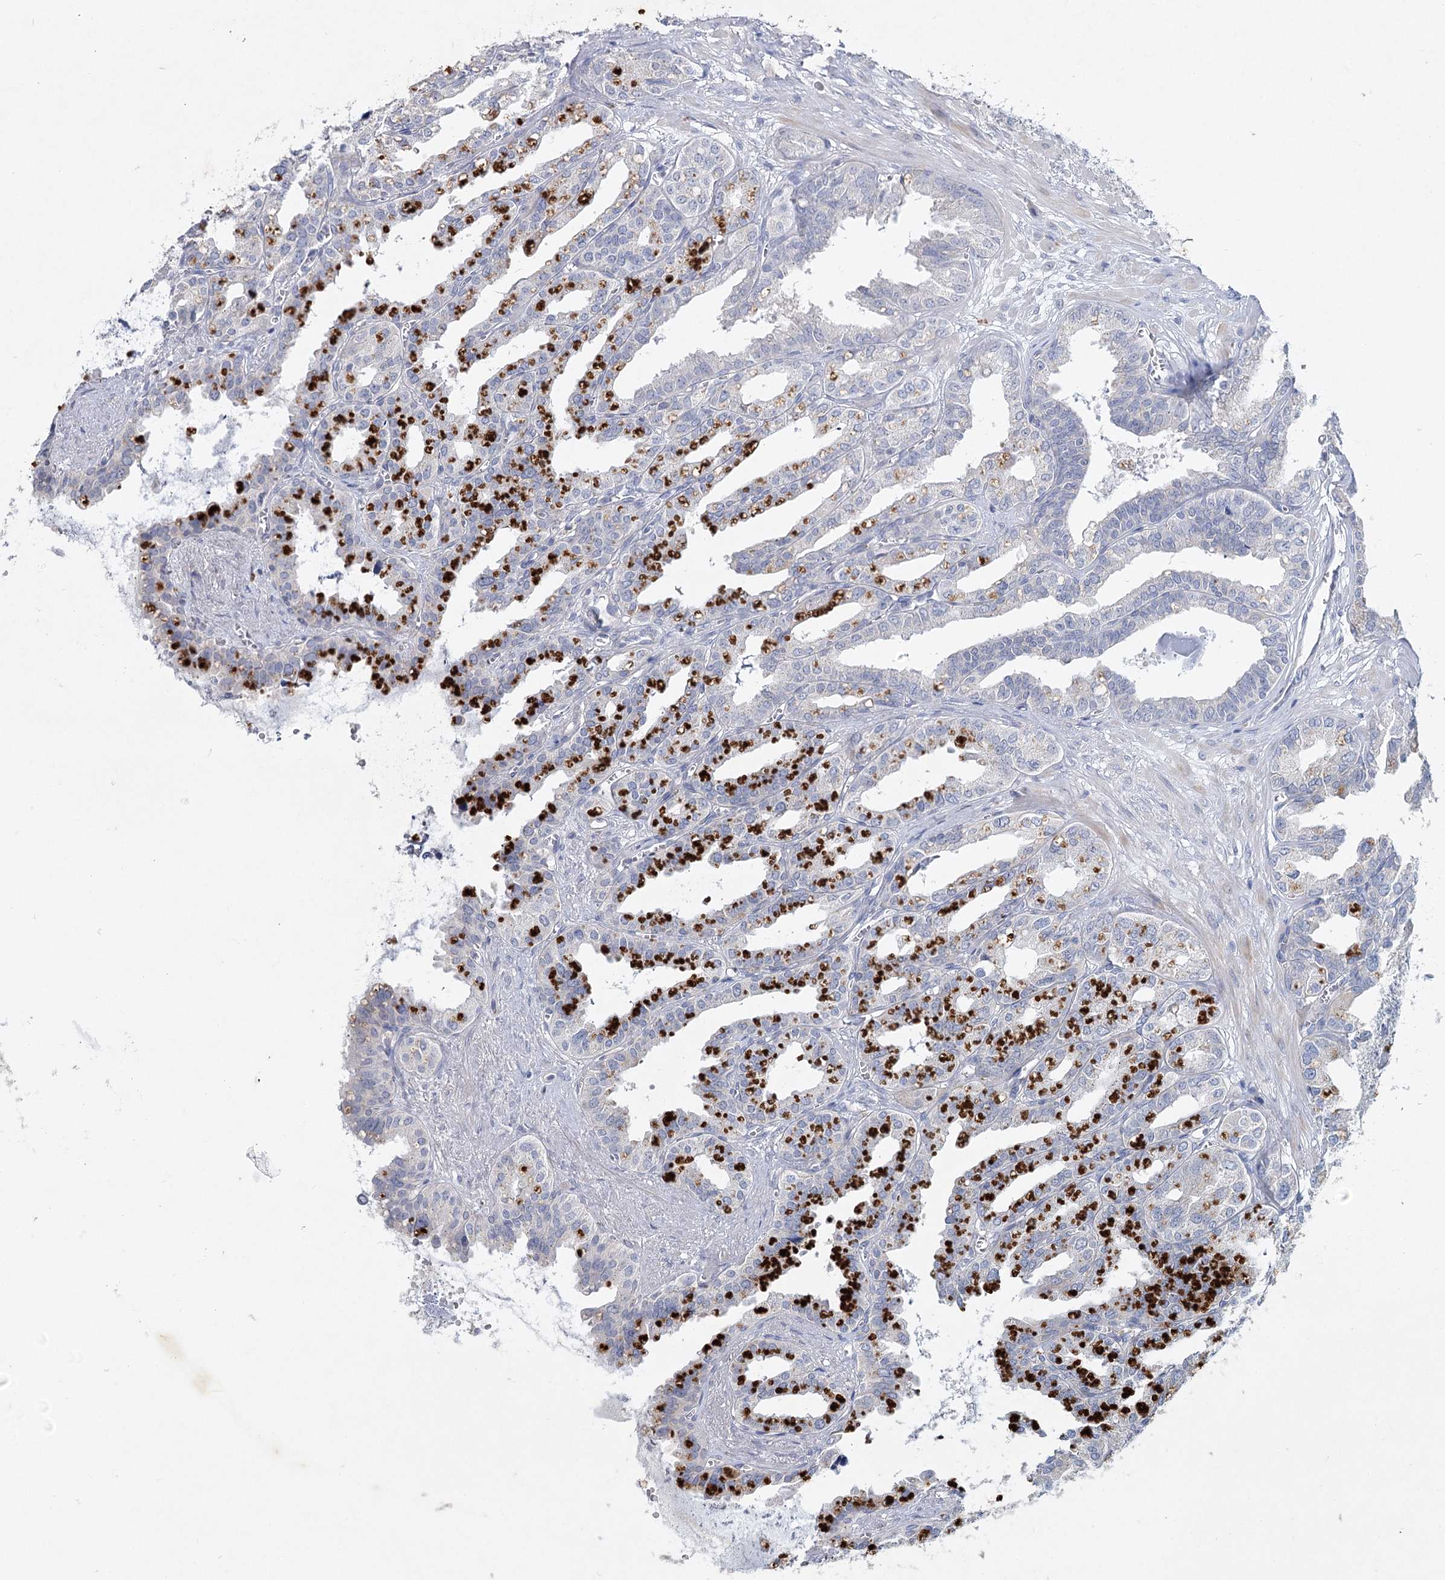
{"staining": {"intensity": "negative", "quantity": "none", "location": "none"}, "tissue": "seminal vesicle", "cell_type": "Glandular cells", "image_type": "normal", "snomed": [{"axis": "morphology", "description": "Normal tissue, NOS"}, {"axis": "topography", "description": "Prostate"}, {"axis": "topography", "description": "Seminal veicle"}], "caption": "Unremarkable seminal vesicle was stained to show a protein in brown. There is no significant staining in glandular cells. (DAB (3,3'-diaminobenzidine) IHC visualized using brightfield microscopy, high magnification).", "gene": "MAP3K13", "patient": {"sex": "male", "age": 51}}